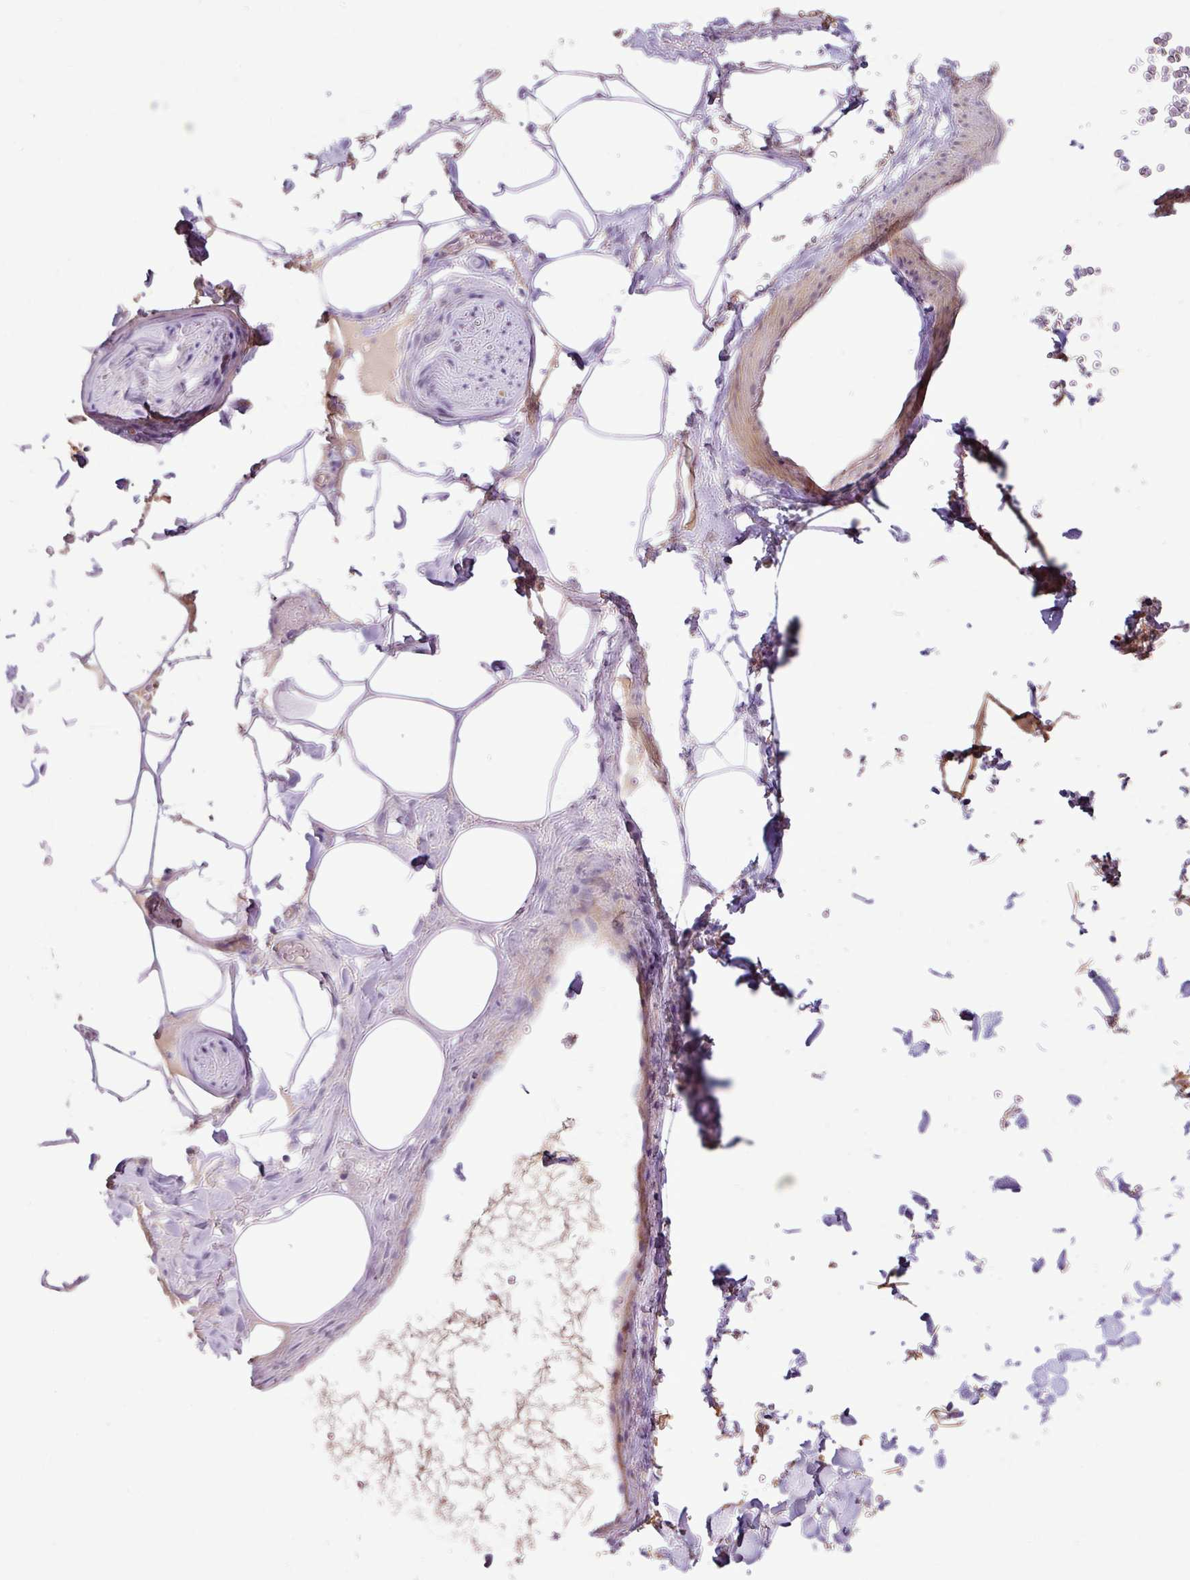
{"staining": {"intensity": "negative", "quantity": "none", "location": "none"}, "tissue": "adipose tissue", "cell_type": "Adipocytes", "image_type": "normal", "snomed": [{"axis": "morphology", "description": "Normal tissue, NOS"}, {"axis": "topography", "description": "Rectum"}, {"axis": "topography", "description": "Peripheral nerve tissue"}], "caption": "The immunohistochemistry histopathology image has no significant expression in adipocytes of adipose tissue. (Immunohistochemistry, brightfield microscopy, high magnification).", "gene": "AGR3", "patient": {"sex": "female", "age": 69}}